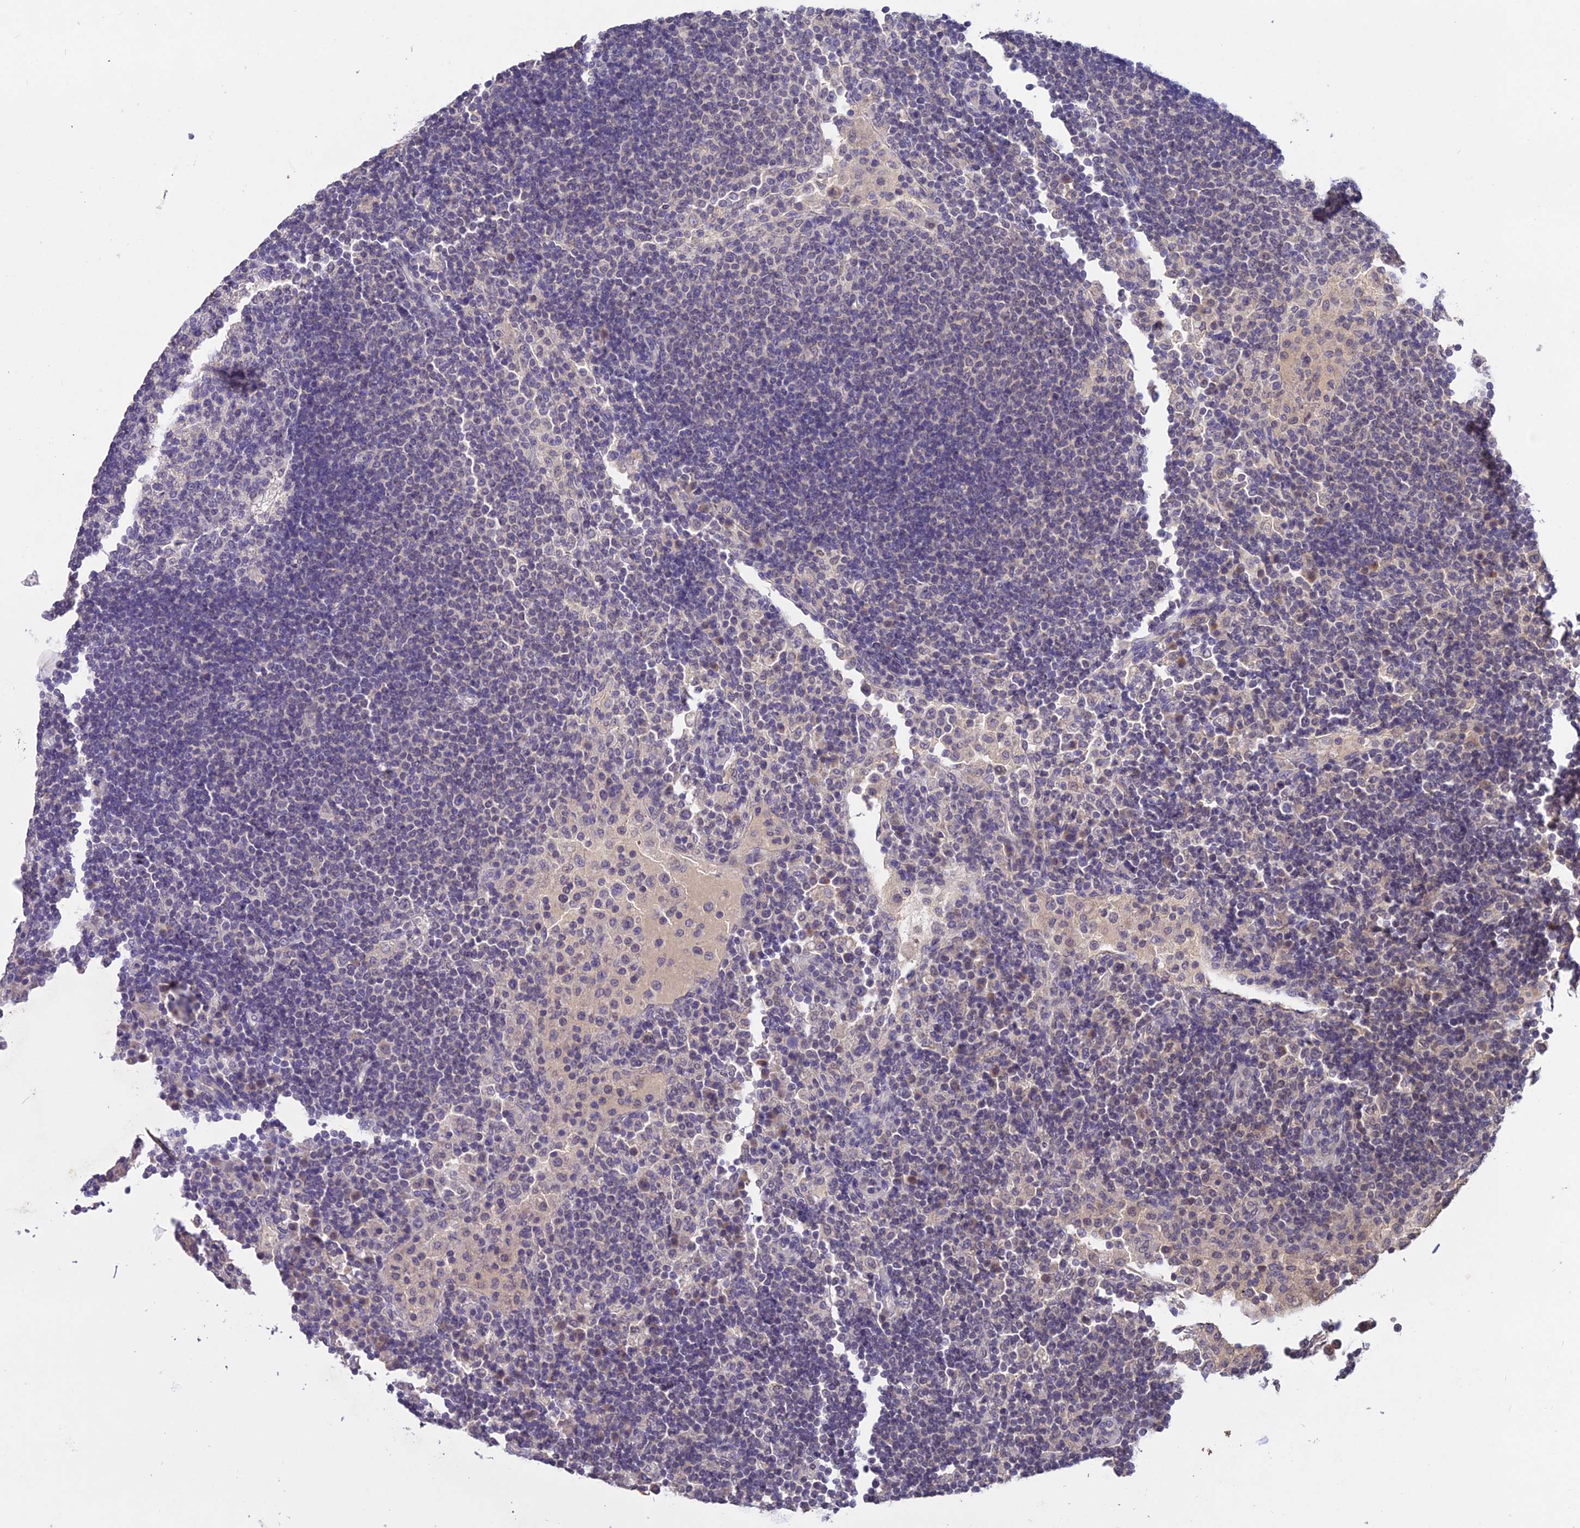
{"staining": {"intensity": "negative", "quantity": "none", "location": "none"}, "tissue": "lymph node", "cell_type": "Germinal center cells", "image_type": "normal", "snomed": [{"axis": "morphology", "description": "Normal tissue, NOS"}, {"axis": "topography", "description": "Lymph node"}], "caption": "High magnification brightfield microscopy of unremarkable lymph node stained with DAB (3,3'-diaminobenzidine) (brown) and counterstained with hematoxylin (blue): germinal center cells show no significant staining.", "gene": "PGK1", "patient": {"sex": "female", "age": 53}}